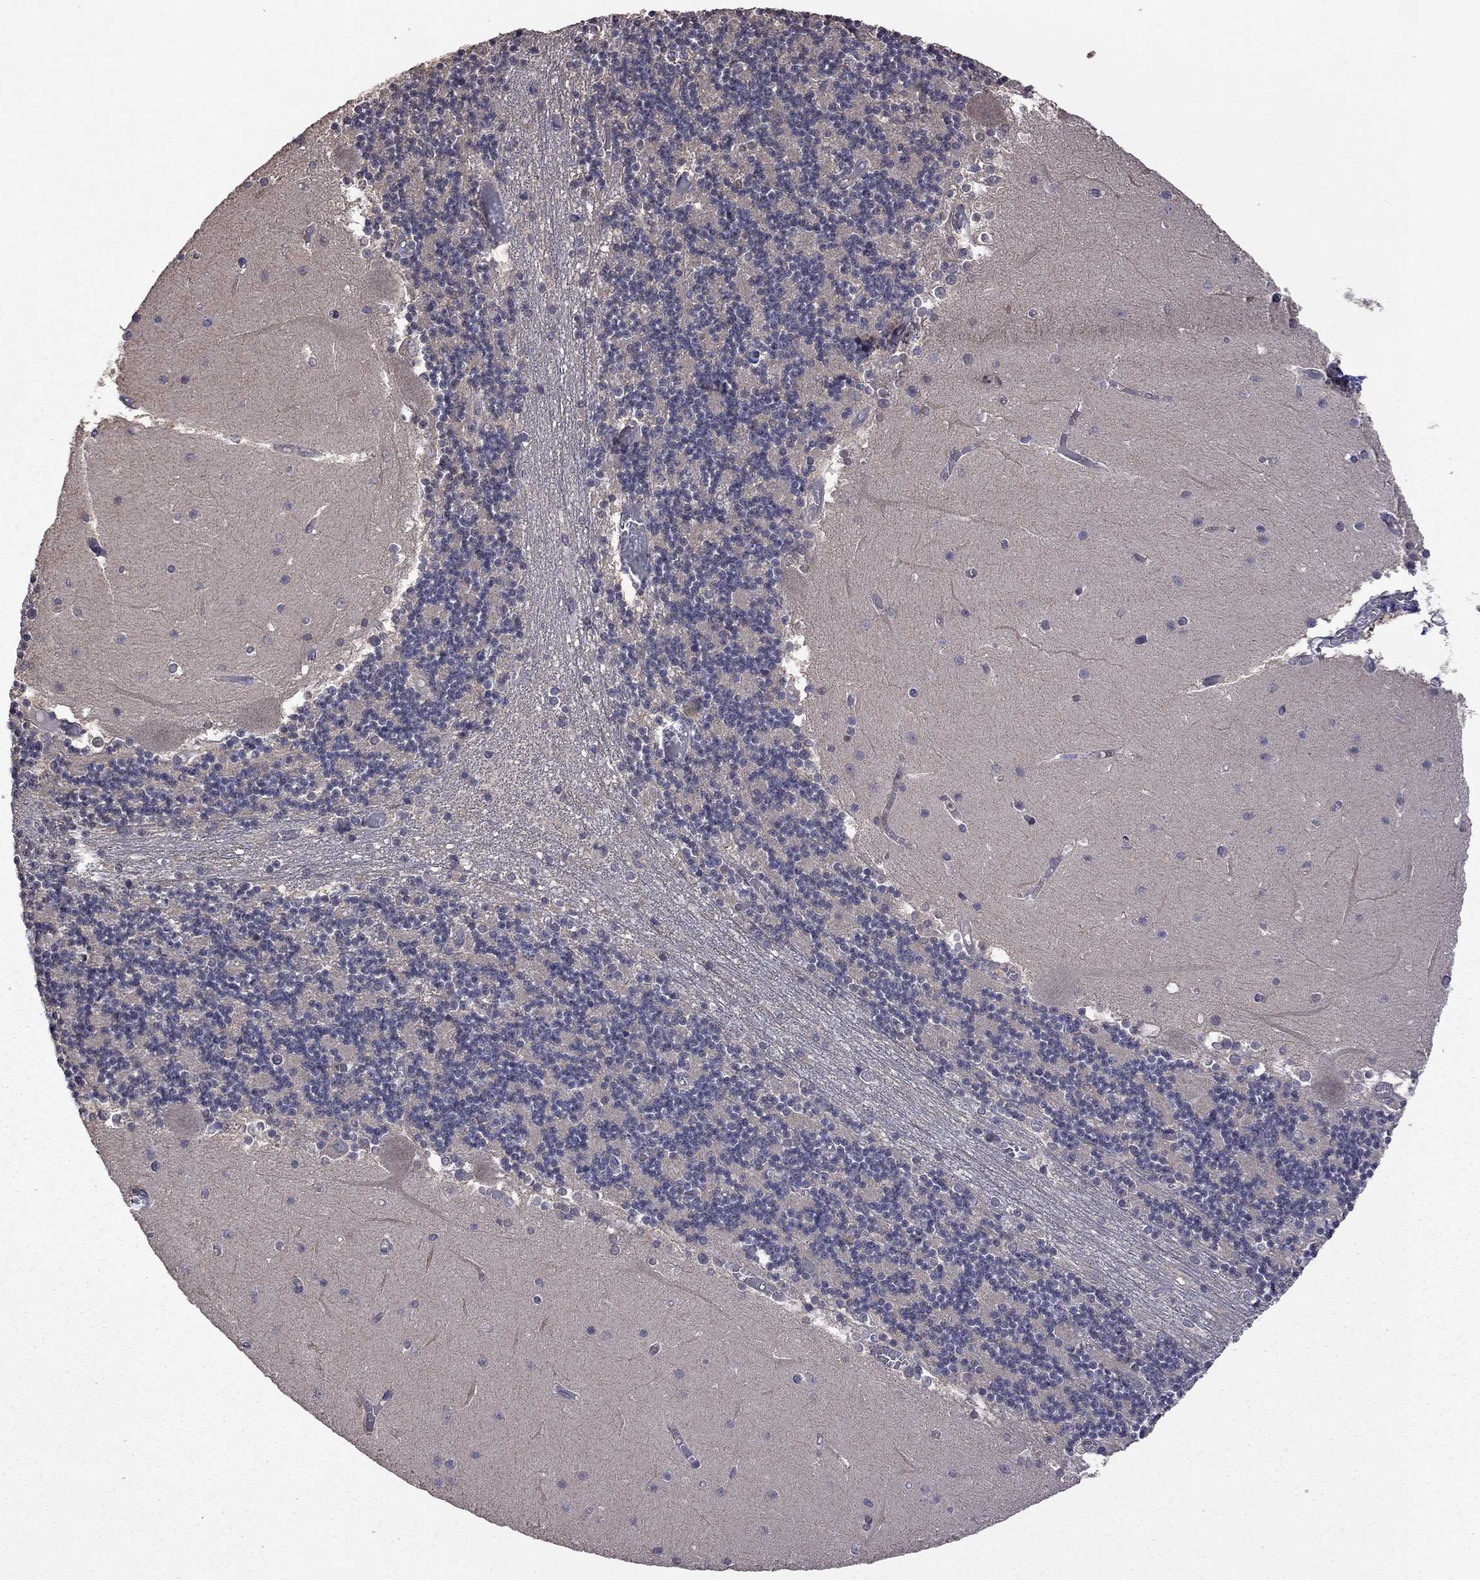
{"staining": {"intensity": "negative", "quantity": "none", "location": "none"}, "tissue": "cerebellum", "cell_type": "Cells in granular layer", "image_type": "normal", "snomed": [{"axis": "morphology", "description": "Normal tissue, NOS"}, {"axis": "topography", "description": "Cerebellum"}], "caption": "Human cerebellum stained for a protein using IHC displays no expression in cells in granular layer.", "gene": "TSNARE1", "patient": {"sex": "female", "age": 28}}